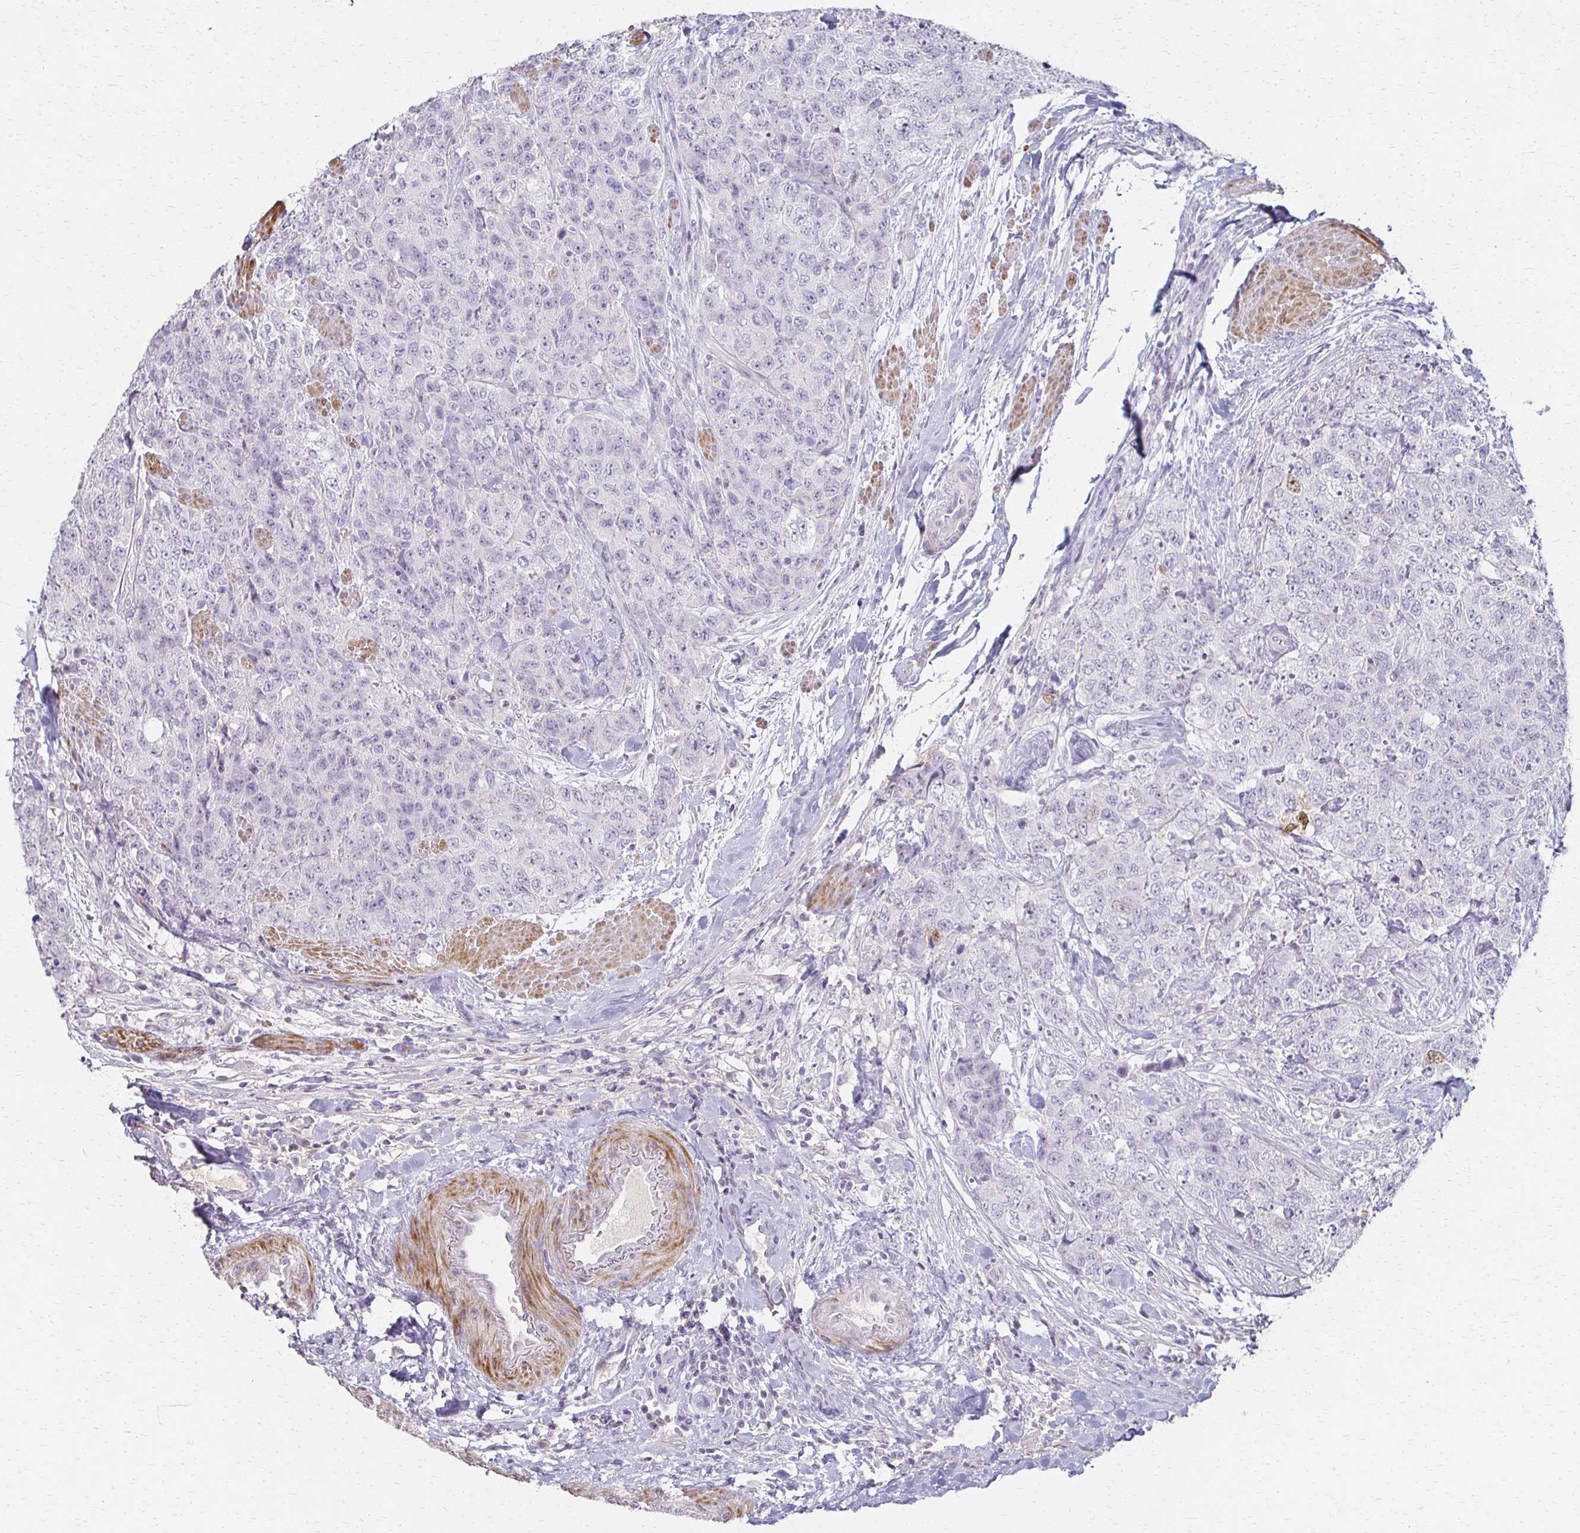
{"staining": {"intensity": "negative", "quantity": "none", "location": "none"}, "tissue": "urothelial cancer", "cell_type": "Tumor cells", "image_type": "cancer", "snomed": [{"axis": "morphology", "description": "Urothelial carcinoma, High grade"}, {"axis": "topography", "description": "Urinary bladder"}], "caption": "A high-resolution photomicrograph shows IHC staining of high-grade urothelial carcinoma, which reveals no significant expression in tumor cells.", "gene": "FOXO4", "patient": {"sex": "female", "age": 78}}